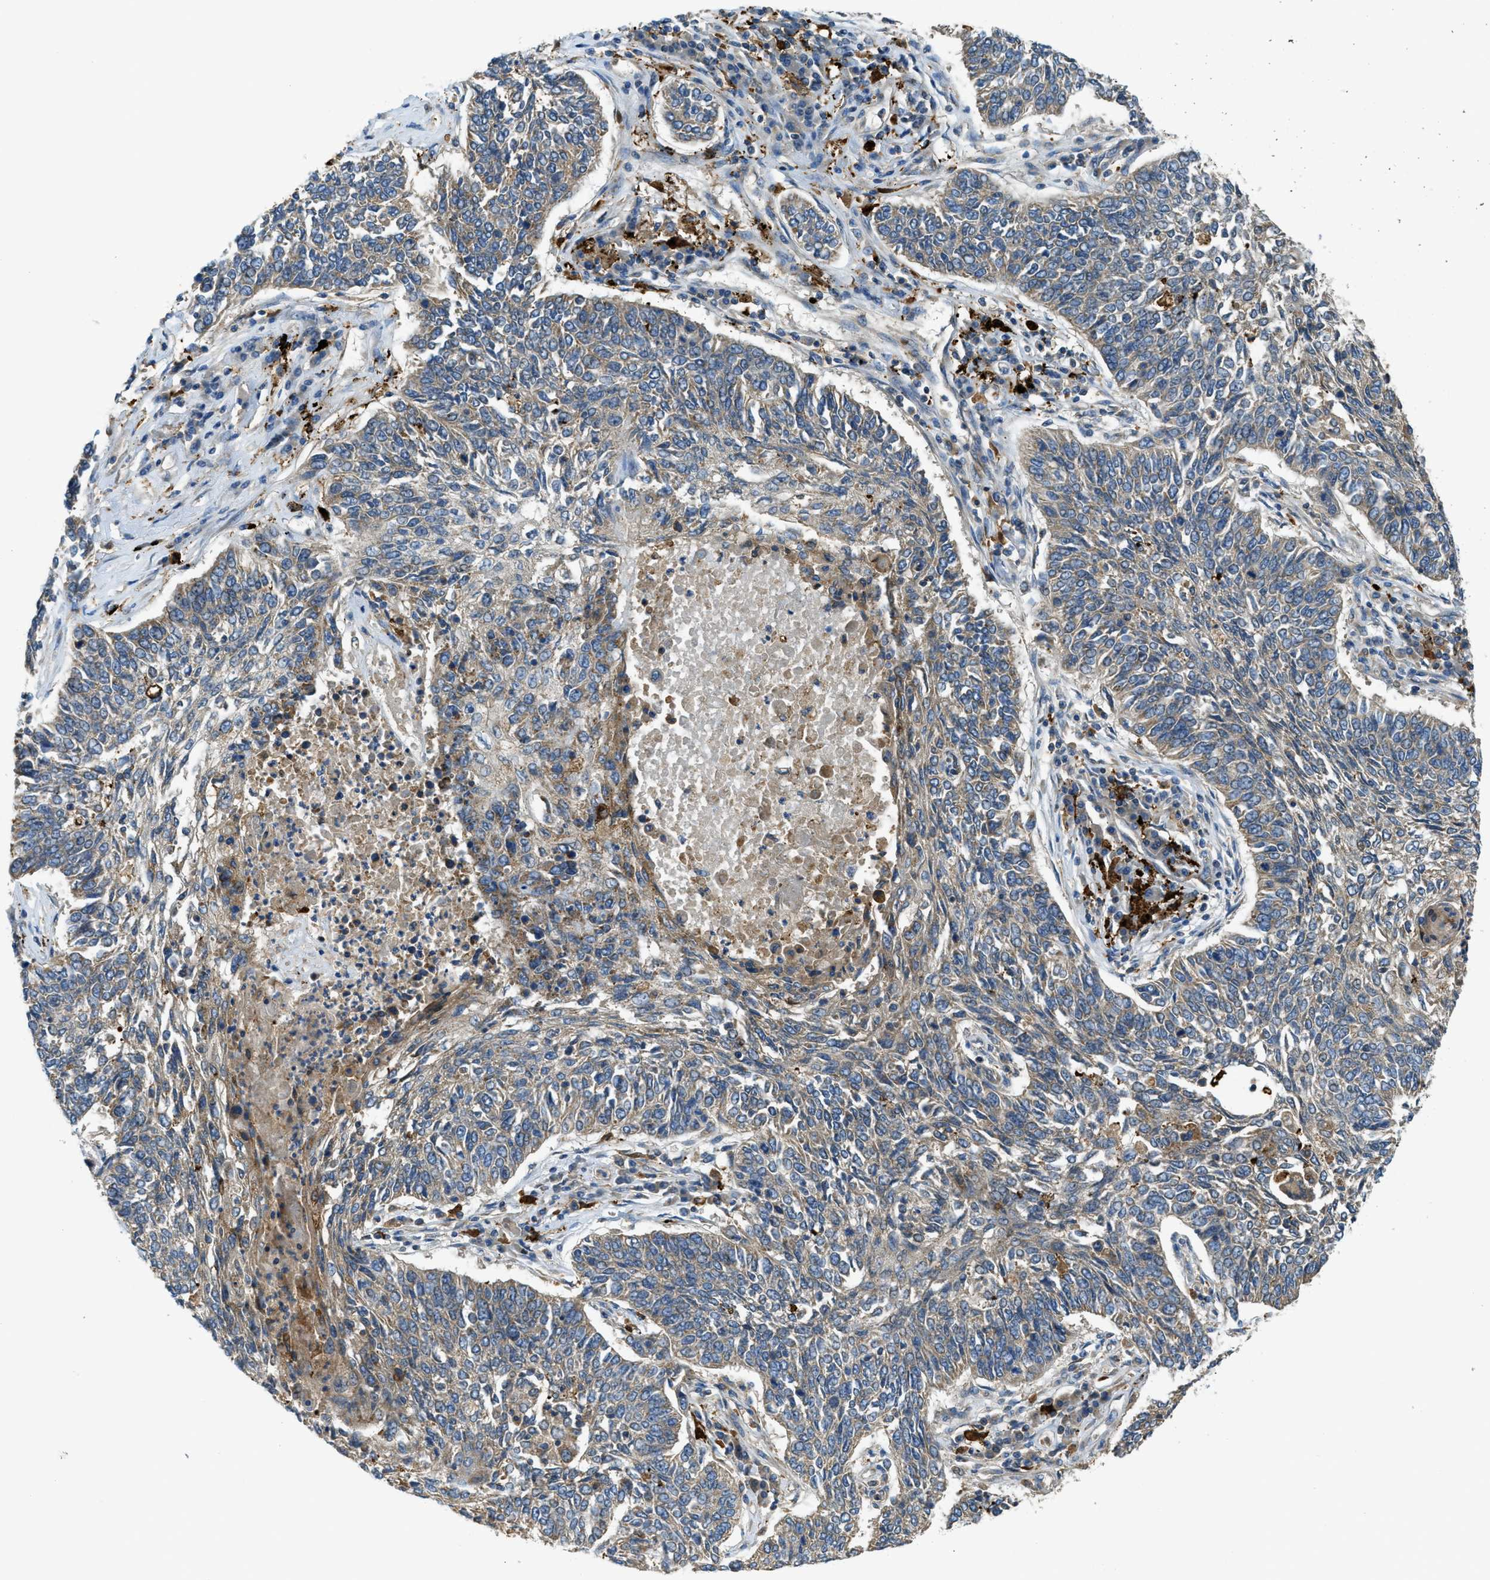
{"staining": {"intensity": "weak", "quantity": ">75%", "location": "cytoplasmic/membranous"}, "tissue": "lung cancer", "cell_type": "Tumor cells", "image_type": "cancer", "snomed": [{"axis": "morphology", "description": "Normal tissue, NOS"}, {"axis": "morphology", "description": "Squamous cell carcinoma, NOS"}, {"axis": "topography", "description": "Cartilage tissue"}, {"axis": "topography", "description": "Bronchus"}, {"axis": "topography", "description": "Lung"}], "caption": "The photomicrograph shows staining of lung cancer, revealing weak cytoplasmic/membranous protein staining (brown color) within tumor cells.", "gene": "RFFL", "patient": {"sex": "female", "age": 49}}